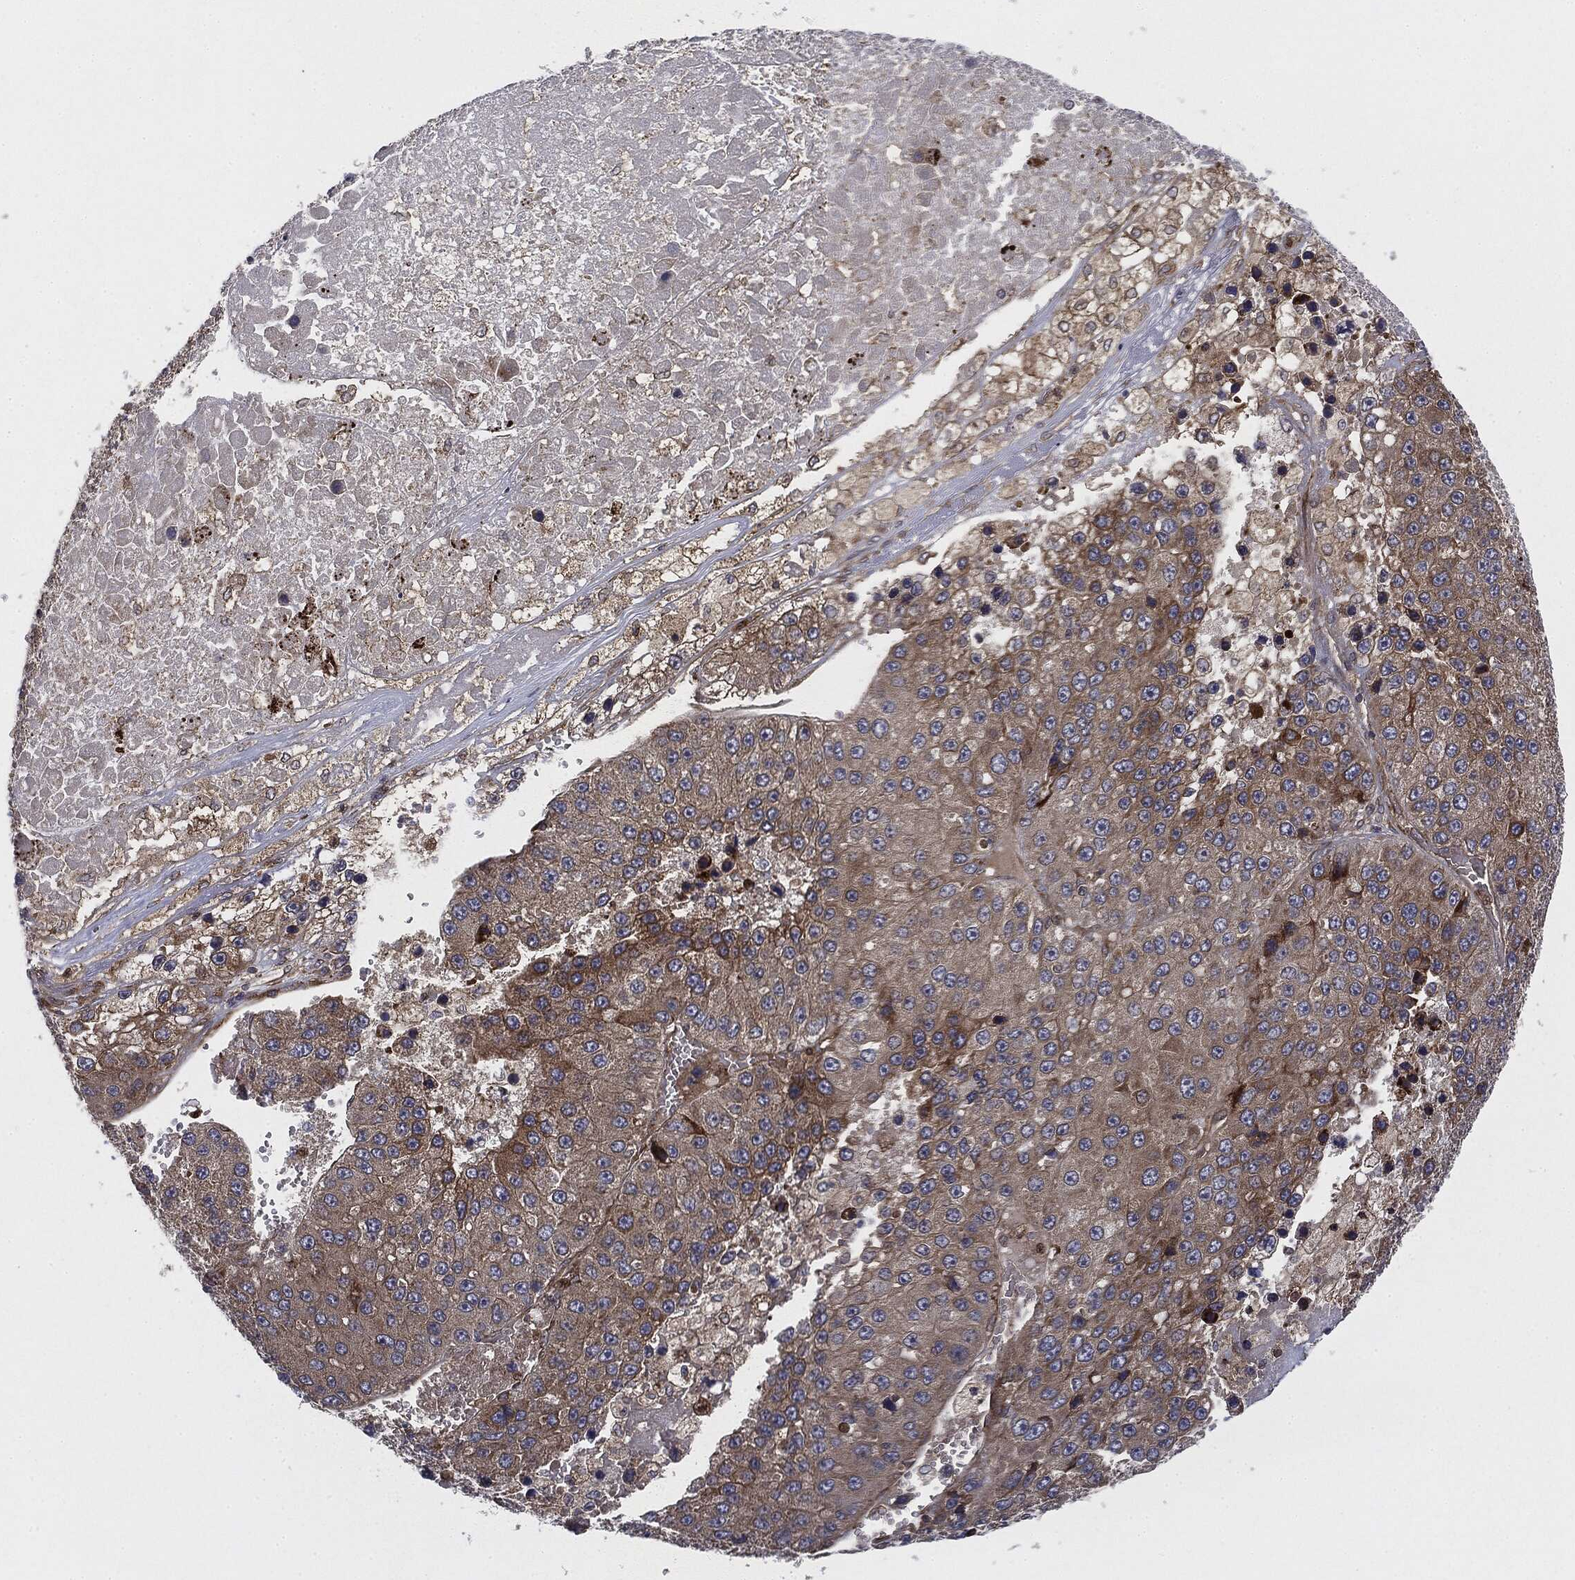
{"staining": {"intensity": "moderate", "quantity": "<25%", "location": "cytoplasmic/membranous"}, "tissue": "liver cancer", "cell_type": "Tumor cells", "image_type": "cancer", "snomed": [{"axis": "morphology", "description": "Carcinoma, Hepatocellular, NOS"}, {"axis": "topography", "description": "Liver"}], "caption": "Immunohistochemistry (IHC) (DAB (3,3'-diaminobenzidine)) staining of liver hepatocellular carcinoma exhibits moderate cytoplasmic/membranous protein expression in about <25% of tumor cells.", "gene": "EIF2AK2", "patient": {"sex": "female", "age": 73}}